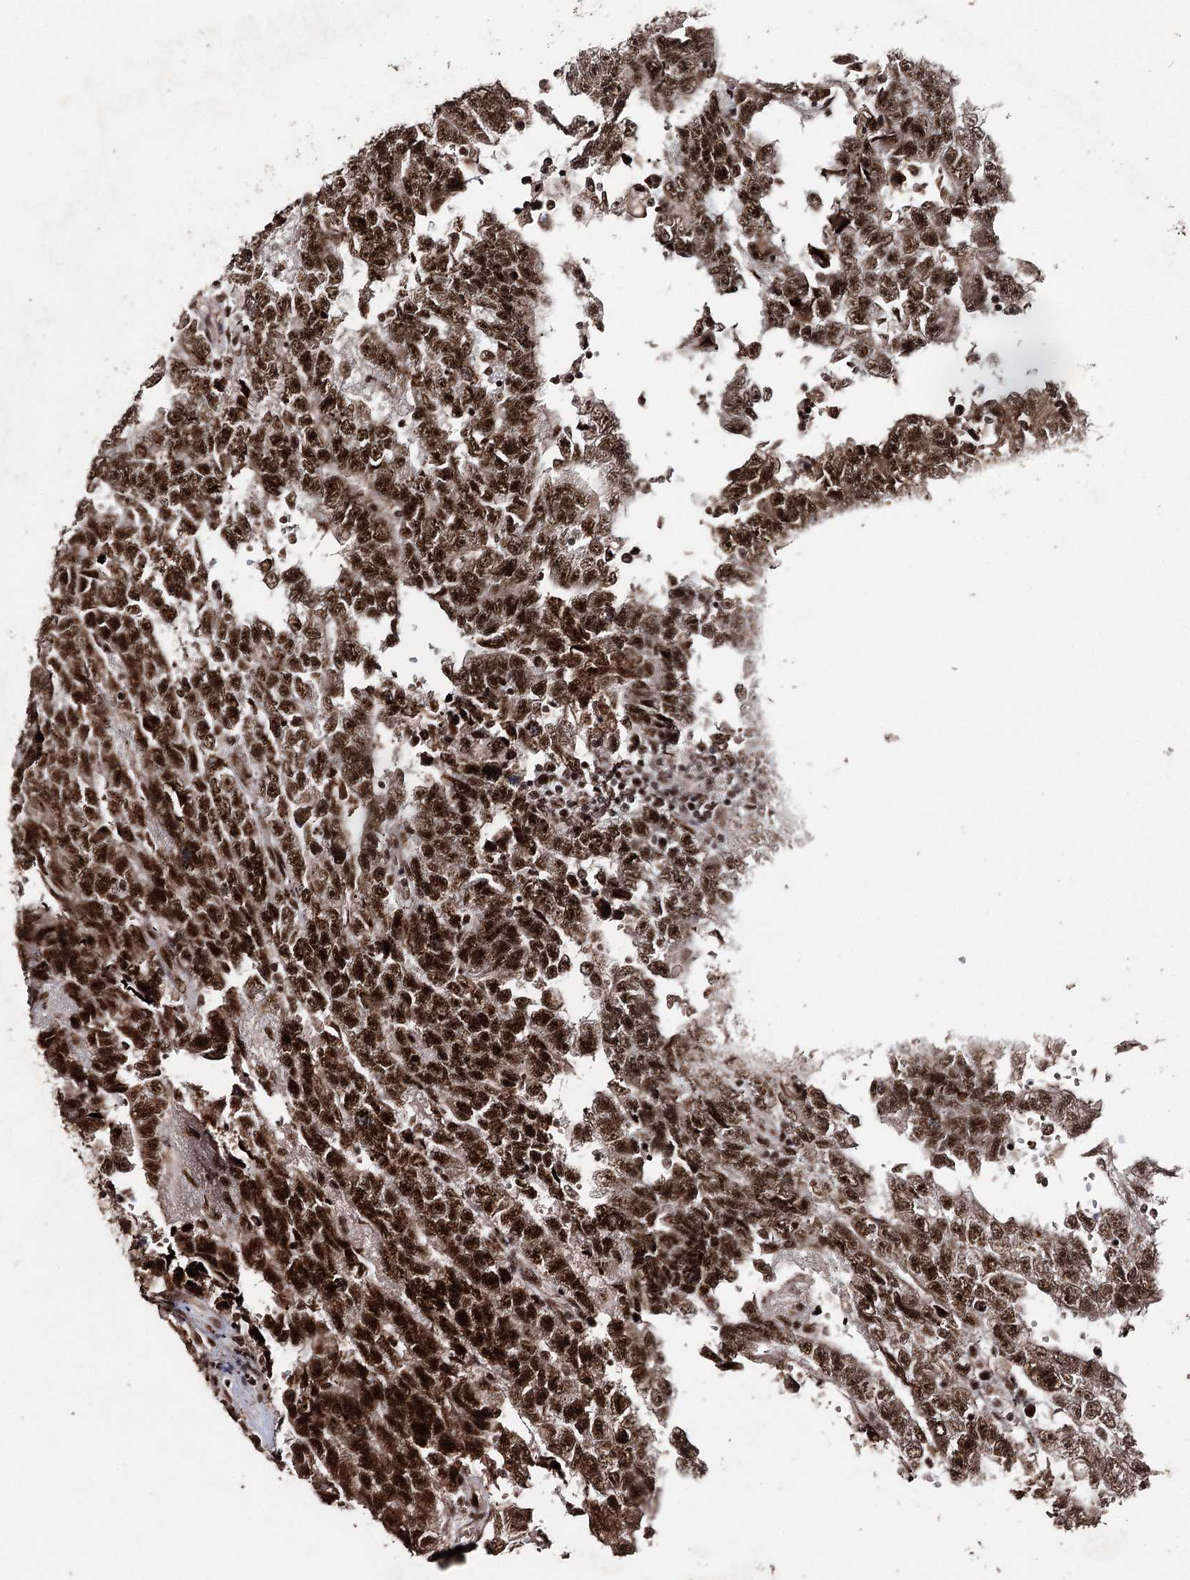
{"staining": {"intensity": "strong", "quantity": ">75%", "location": "nuclear"}, "tissue": "testis cancer", "cell_type": "Tumor cells", "image_type": "cancer", "snomed": [{"axis": "morphology", "description": "Carcinoma, Embryonal, NOS"}, {"axis": "topography", "description": "Testis"}], "caption": "This histopathology image displays IHC staining of human embryonal carcinoma (testis), with high strong nuclear expression in approximately >75% of tumor cells.", "gene": "U2SURP", "patient": {"sex": "male", "age": 25}}